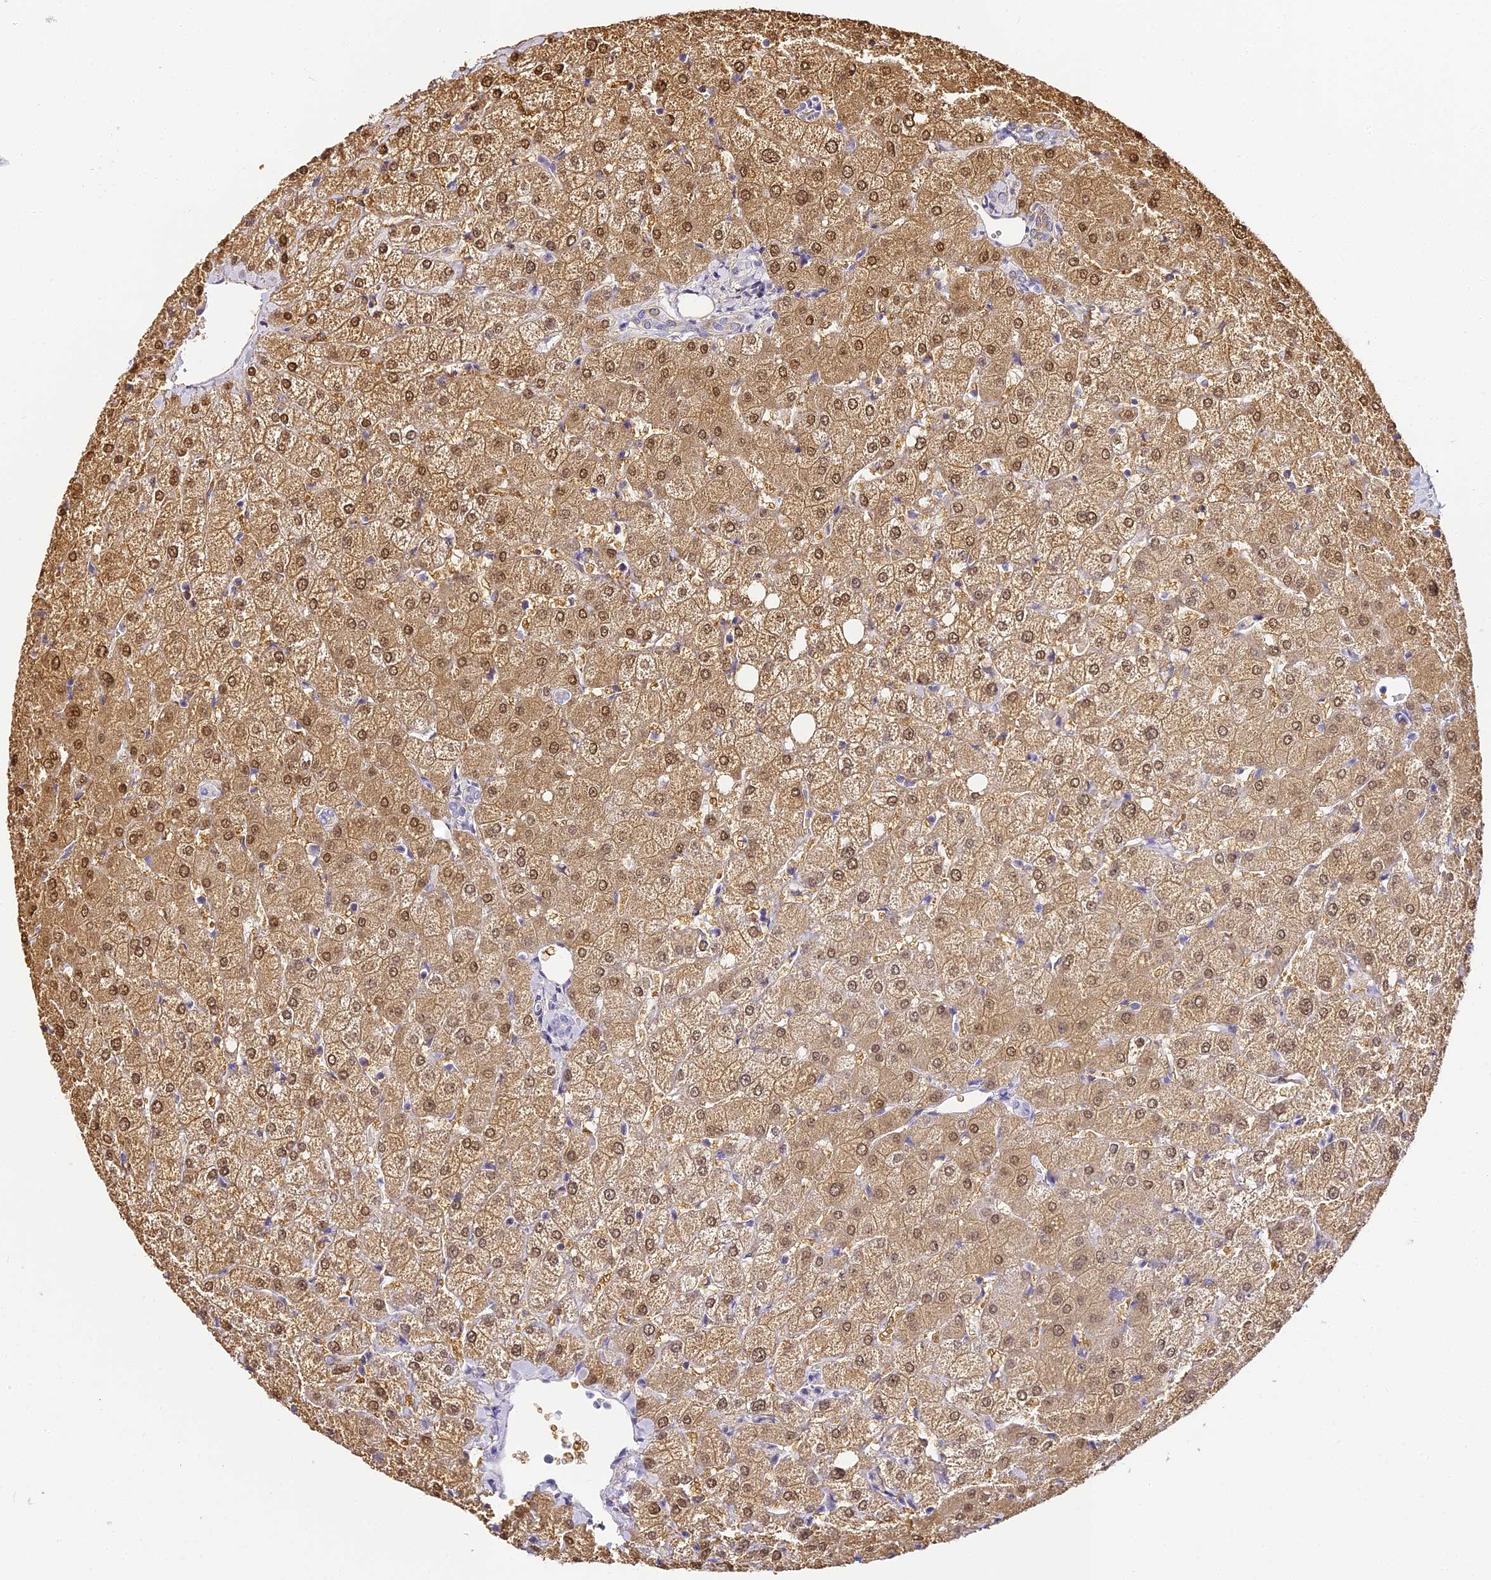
{"staining": {"intensity": "negative", "quantity": "none", "location": "none"}, "tissue": "liver", "cell_type": "Cholangiocytes", "image_type": "normal", "snomed": [{"axis": "morphology", "description": "Normal tissue, NOS"}, {"axis": "topography", "description": "Liver"}], "caption": "This photomicrograph is of unremarkable liver stained with immunohistochemistry (IHC) to label a protein in brown with the nuclei are counter-stained blue. There is no expression in cholangiocytes.", "gene": "ABHD14A", "patient": {"sex": "female", "age": 54}}